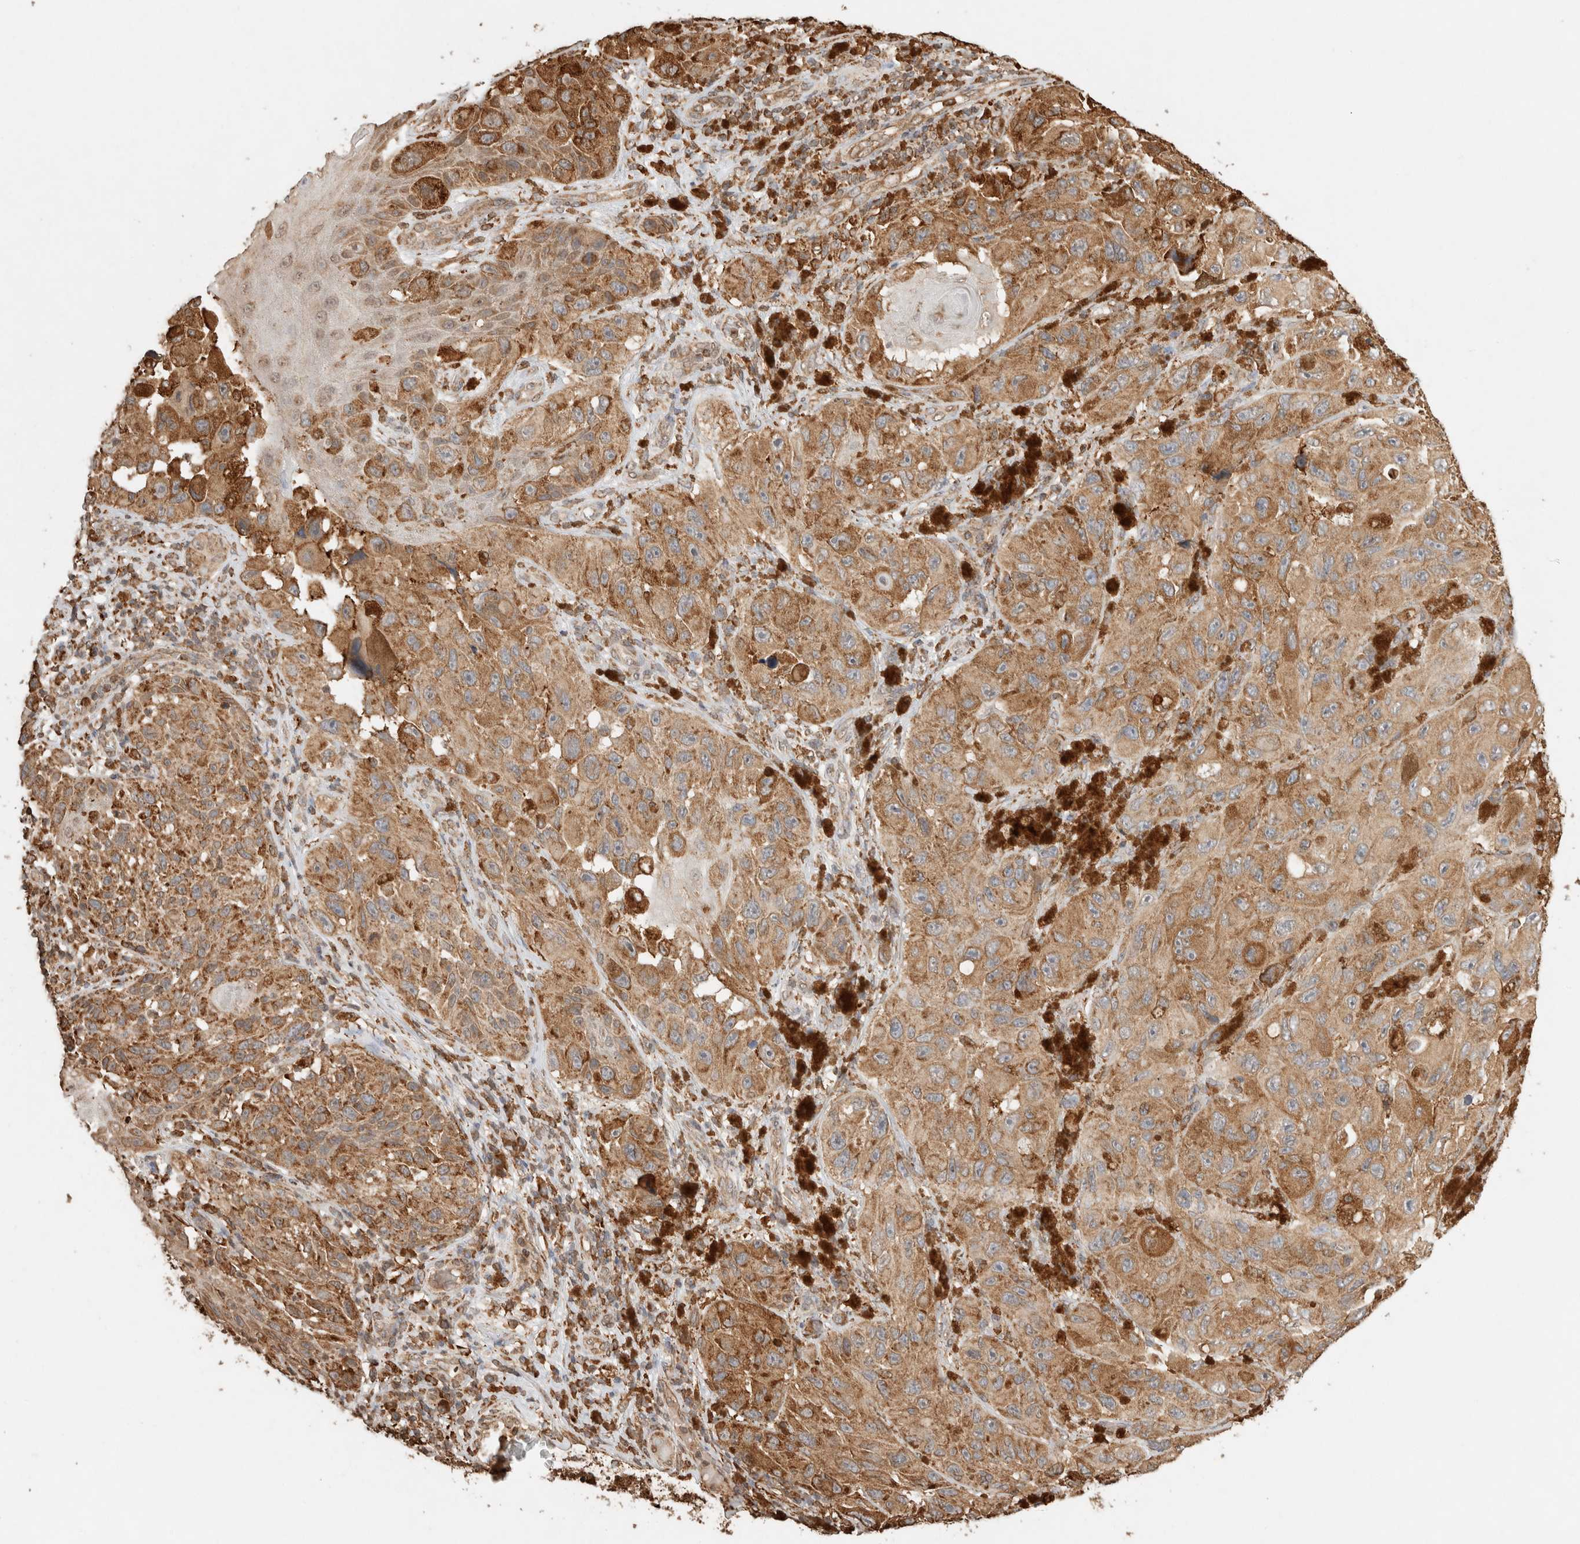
{"staining": {"intensity": "moderate", "quantity": ">75%", "location": "cytoplasmic/membranous"}, "tissue": "melanoma", "cell_type": "Tumor cells", "image_type": "cancer", "snomed": [{"axis": "morphology", "description": "Malignant melanoma, NOS"}, {"axis": "topography", "description": "Skin"}], "caption": "A high-resolution image shows immunohistochemistry staining of melanoma, which displays moderate cytoplasmic/membranous expression in approximately >75% of tumor cells.", "gene": "ERAP1", "patient": {"sex": "female", "age": 73}}